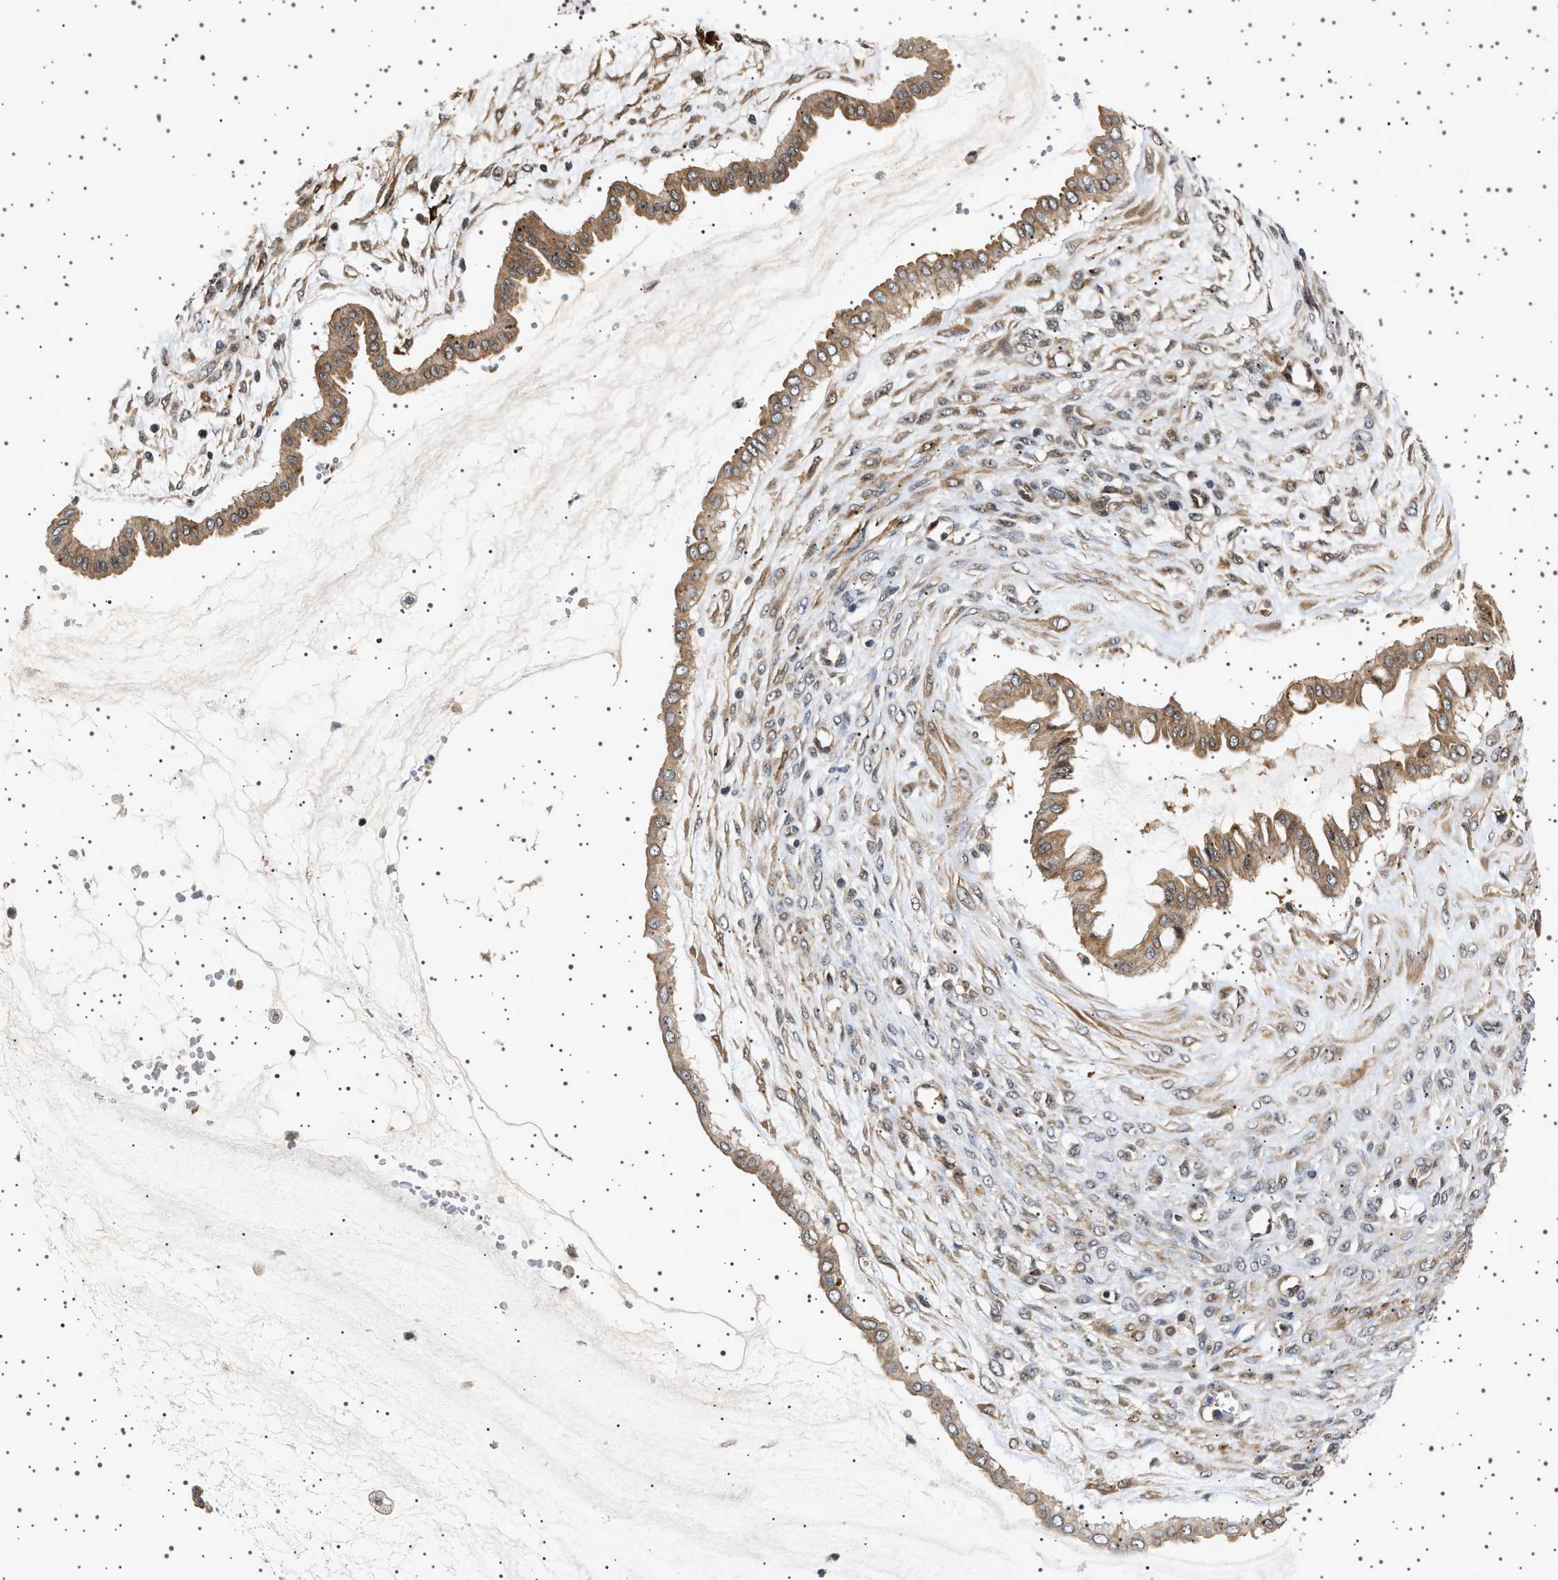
{"staining": {"intensity": "moderate", "quantity": ">75%", "location": "cytoplasmic/membranous"}, "tissue": "ovarian cancer", "cell_type": "Tumor cells", "image_type": "cancer", "snomed": [{"axis": "morphology", "description": "Cystadenocarcinoma, mucinous, NOS"}, {"axis": "topography", "description": "Ovary"}], "caption": "Moderate cytoplasmic/membranous positivity is appreciated in about >75% of tumor cells in mucinous cystadenocarcinoma (ovarian).", "gene": "BAG3", "patient": {"sex": "female", "age": 73}}